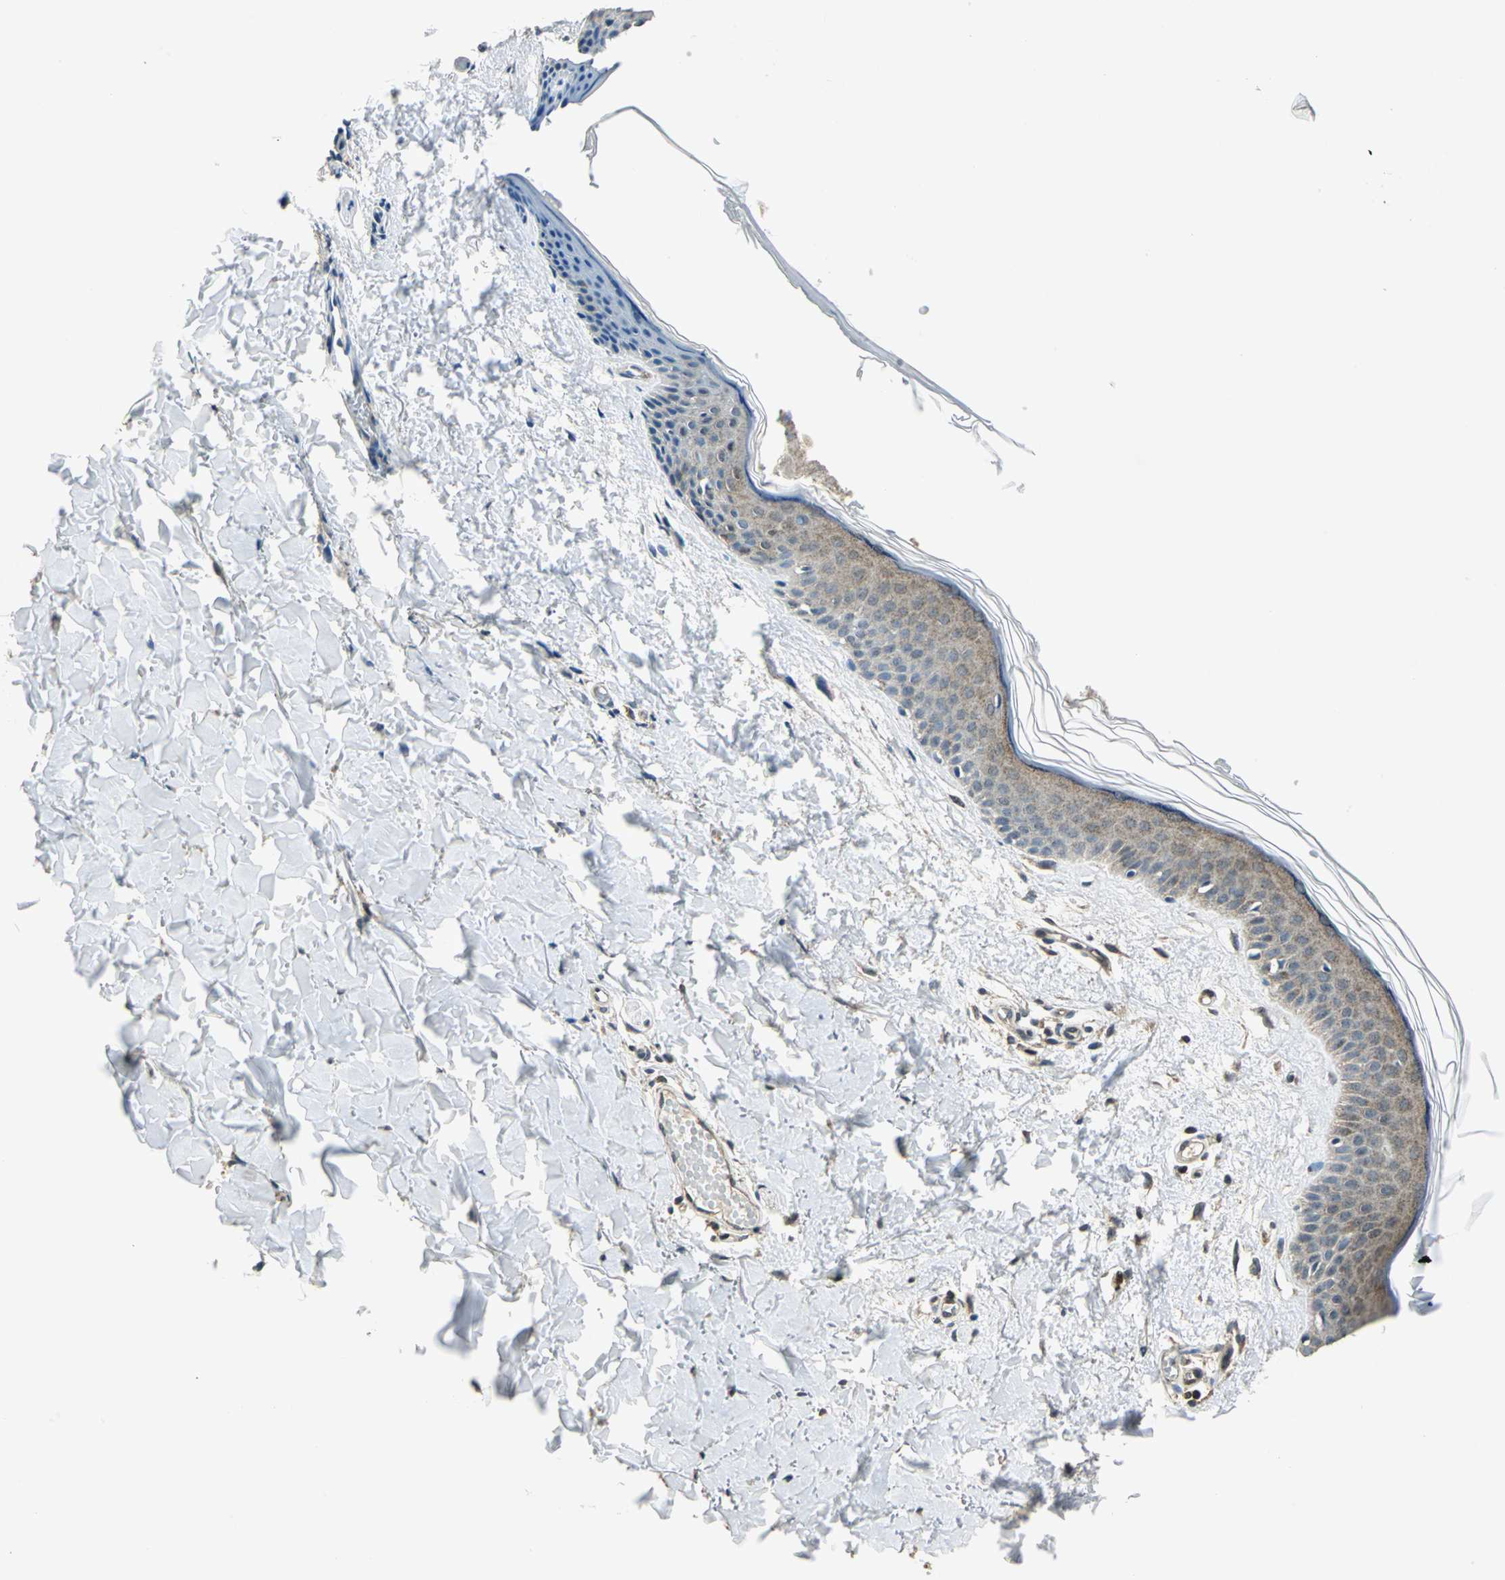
{"staining": {"intensity": "weak", "quantity": ">75%", "location": "cytoplasmic/membranous"}, "tissue": "skin", "cell_type": "Fibroblasts", "image_type": "normal", "snomed": [{"axis": "morphology", "description": "Normal tissue, NOS"}, {"axis": "topography", "description": "Skin"}], "caption": "There is low levels of weak cytoplasmic/membranous expression in fibroblasts of benign skin, as demonstrated by immunohistochemical staining (brown color).", "gene": "NUDT2", "patient": {"sex": "female", "age": 56}}